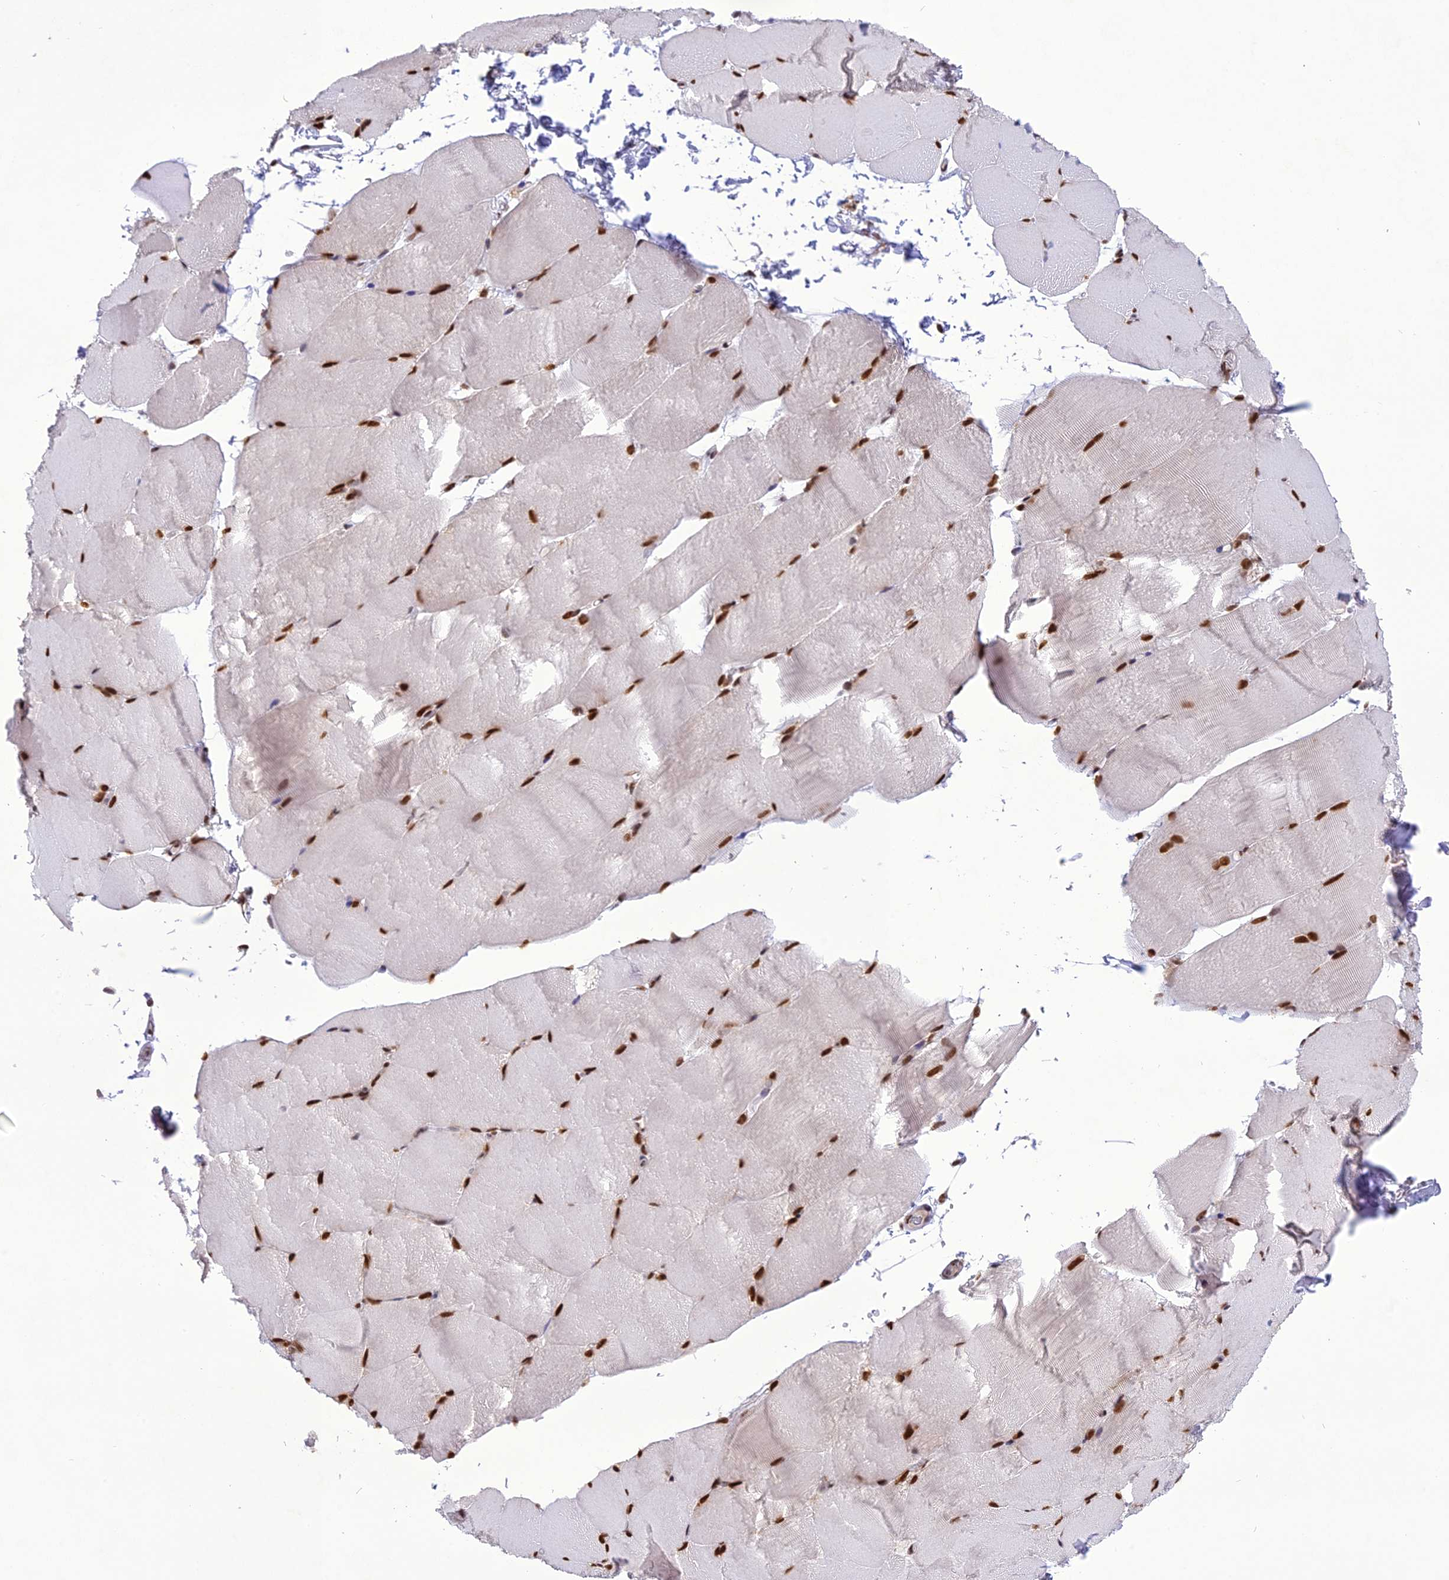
{"staining": {"intensity": "strong", "quantity": "25%-75%", "location": "nuclear"}, "tissue": "skeletal muscle", "cell_type": "Myocytes", "image_type": "normal", "snomed": [{"axis": "morphology", "description": "Normal tissue, NOS"}, {"axis": "topography", "description": "Skeletal muscle"}, {"axis": "topography", "description": "Parathyroid gland"}], "caption": "Protein analysis of unremarkable skeletal muscle displays strong nuclear expression in about 25%-75% of myocytes.", "gene": "DDX1", "patient": {"sex": "female", "age": 37}}